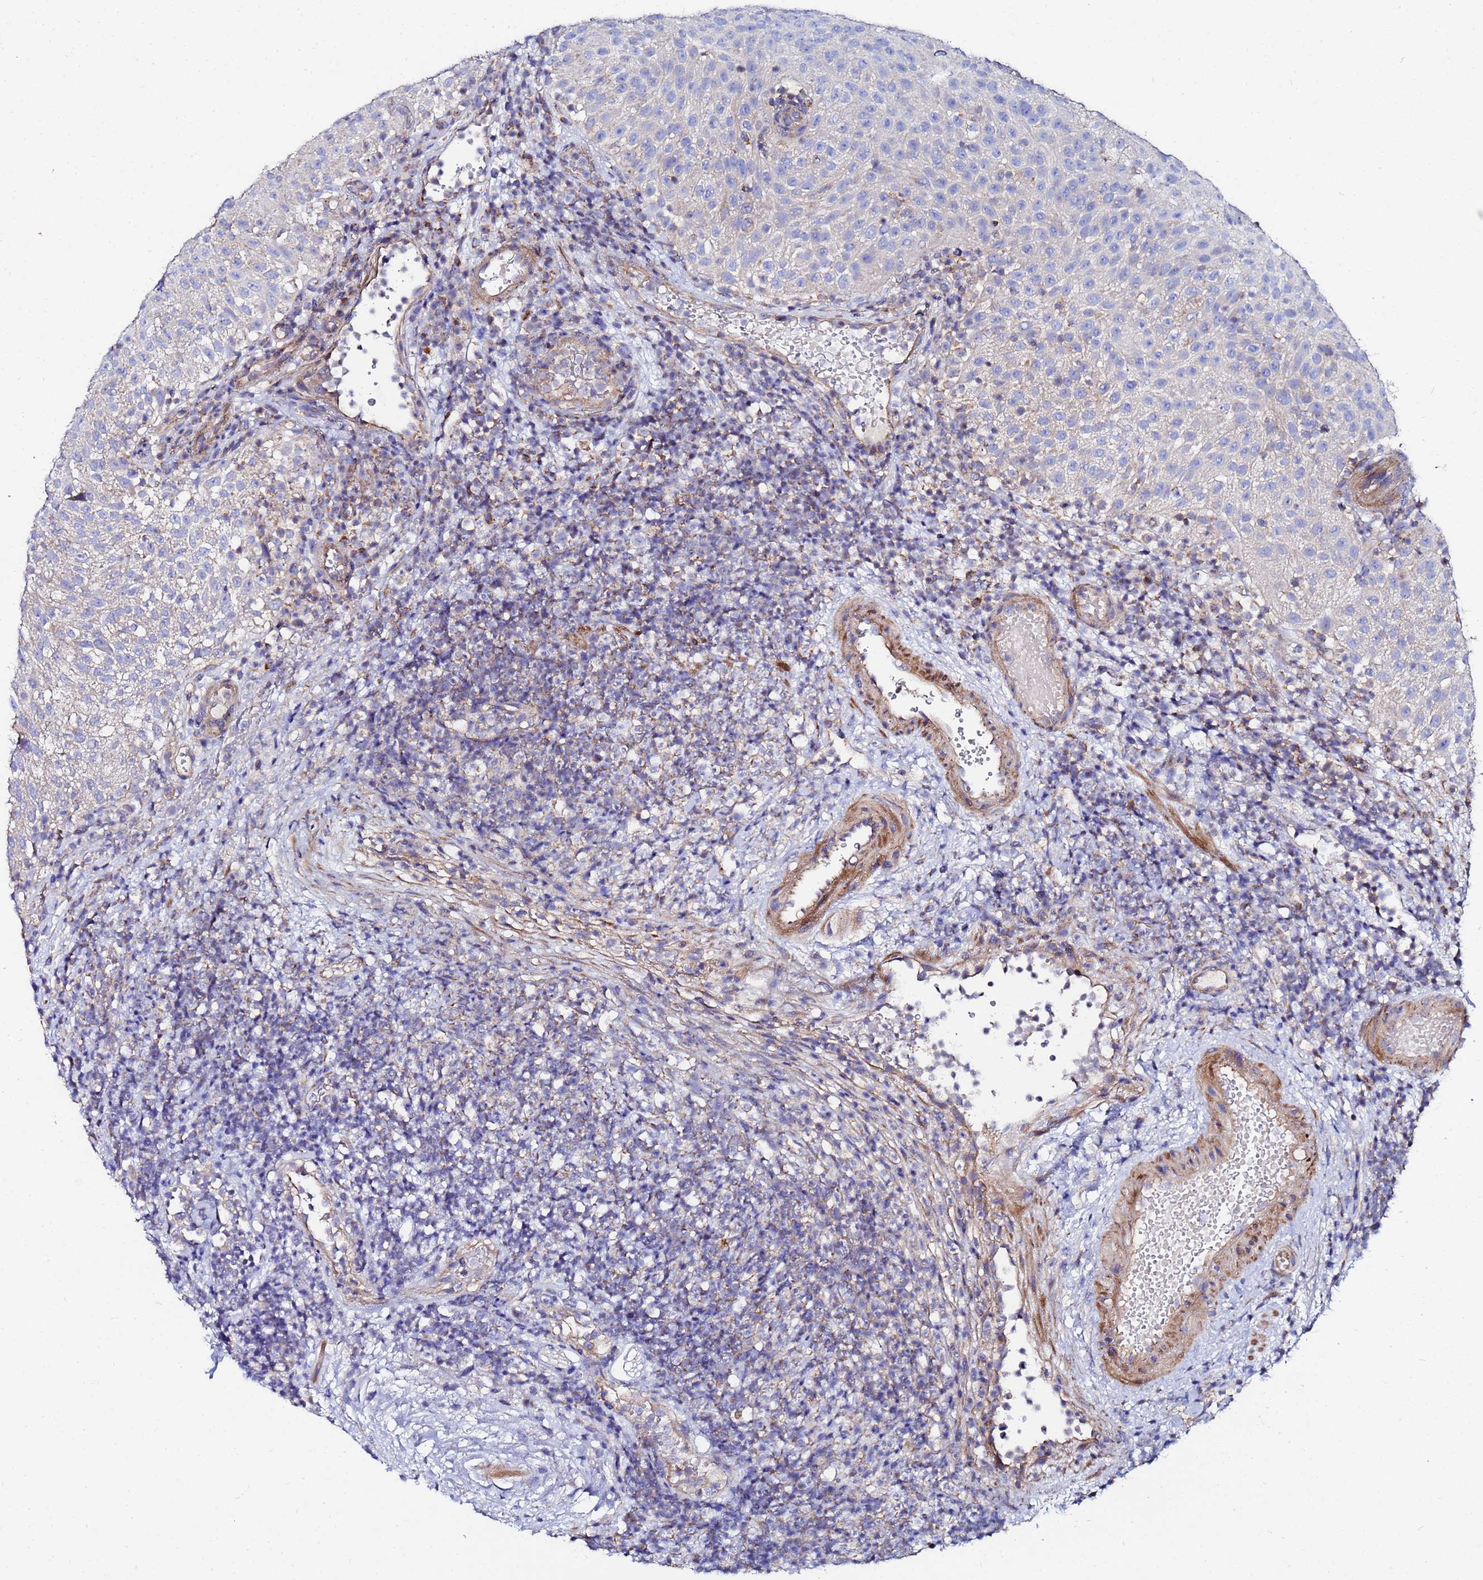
{"staining": {"intensity": "negative", "quantity": "none", "location": "none"}, "tissue": "urothelial cancer", "cell_type": "Tumor cells", "image_type": "cancer", "snomed": [{"axis": "morphology", "description": "Urothelial carcinoma, Low grade"}, {"axis": "topography", "description": "Urinary bladder"}], "caption": "IHC image of human low-grade urothelial carcinoma stained for a protein (brown), which displays no positivity in tumor cells. (Immunohistochemistry (ihc), brightfield microscopy, high magnification).", "gene": "FAHD2A", "patient": {"sex": "male", "age": 78}}